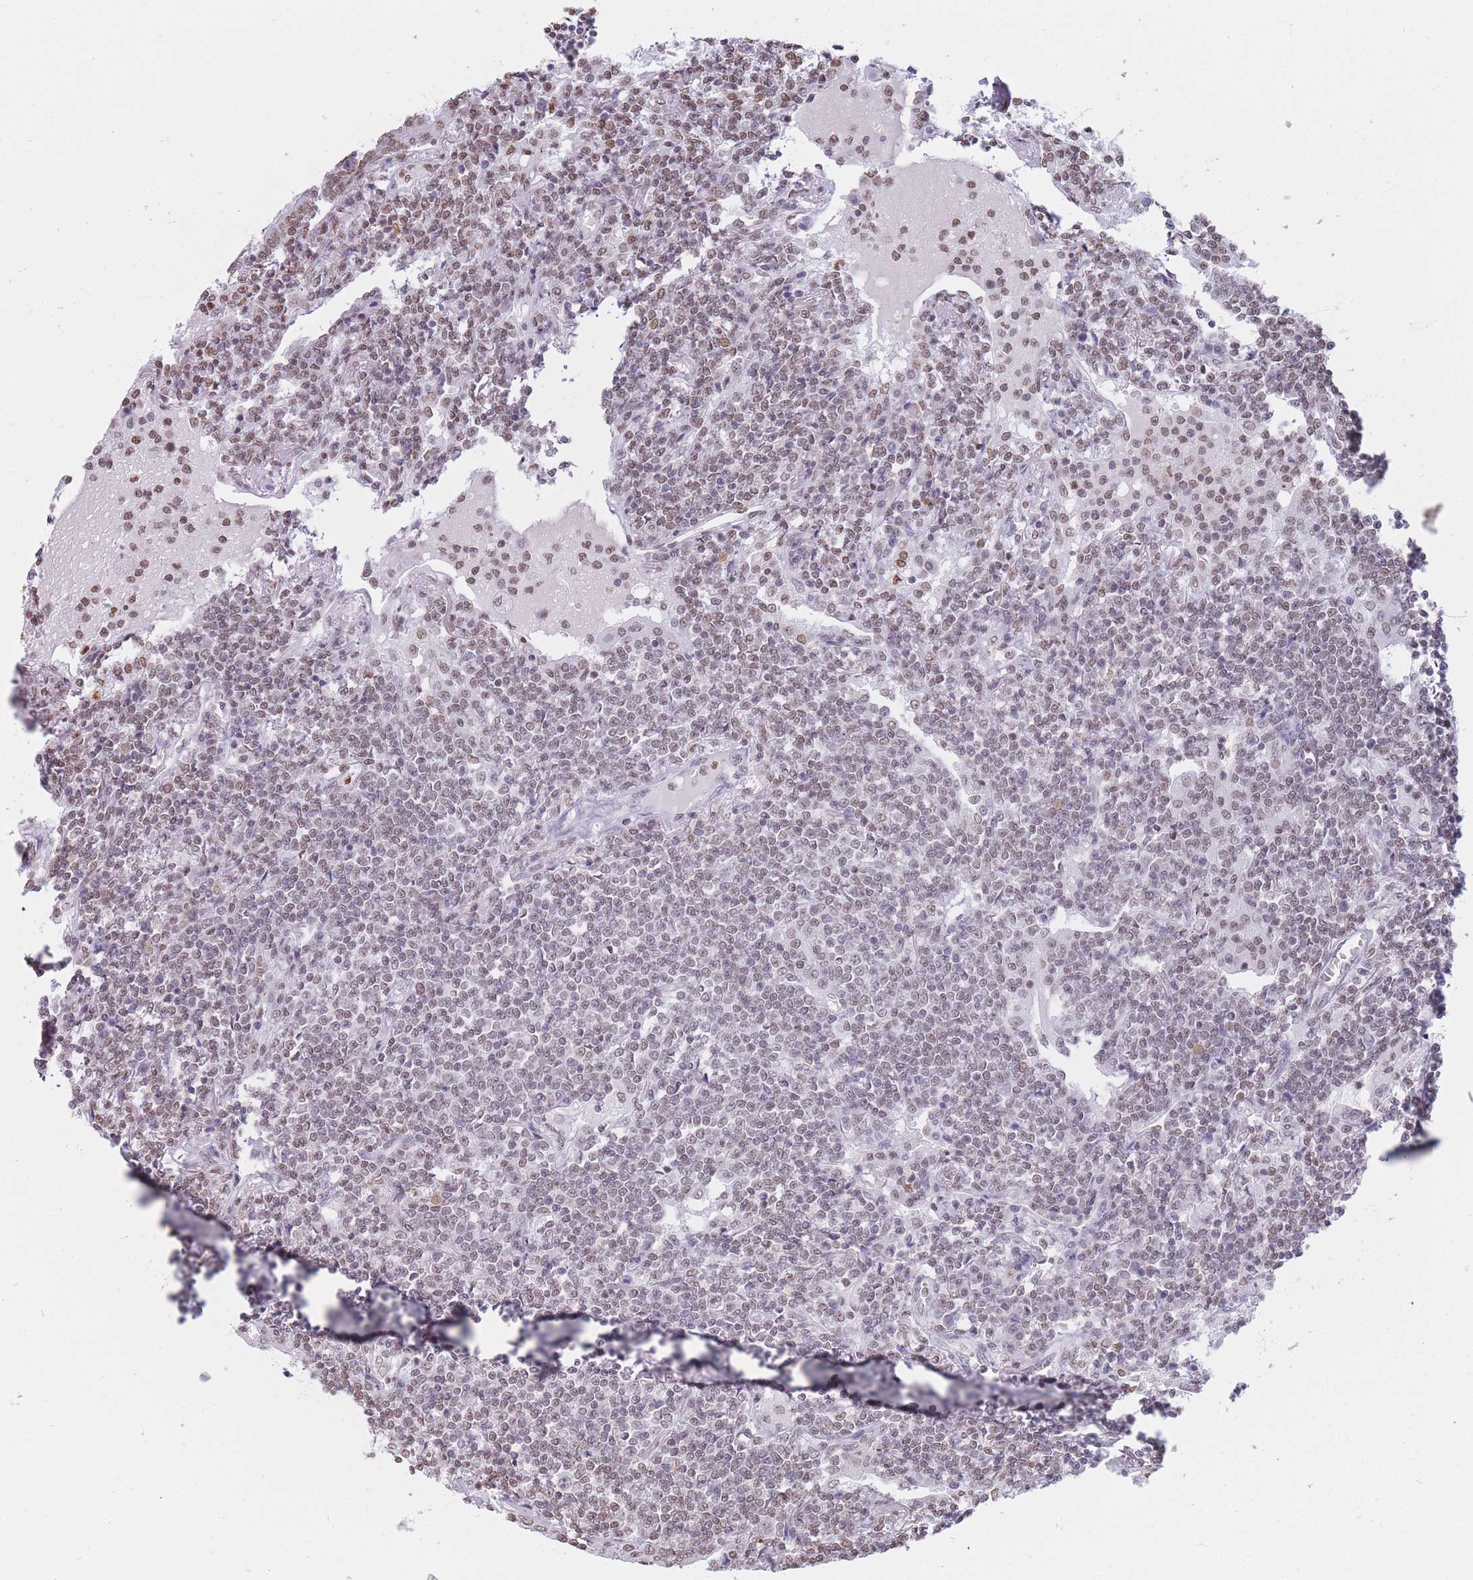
{"staining": {"intensity": "moderate", "quantity": "<25%", "location": "nuclear"}, "tissue": "lymphoma", "cell_type": "Tumor cells", "image_type": "cancer", "snomed": [{"axis": "morphology", "description": "Malignant lymphoma, non-Hodgkin's type, Low grade"}, {"axis": "topography", "description": "Lung"}], "caption": "A photomicrograph of lymphoma stained for a protein exhibits moderate nuclear brown staining in tumor cells.", "gene": "RYK", "patient": {"sex": "female", "age": 71}}